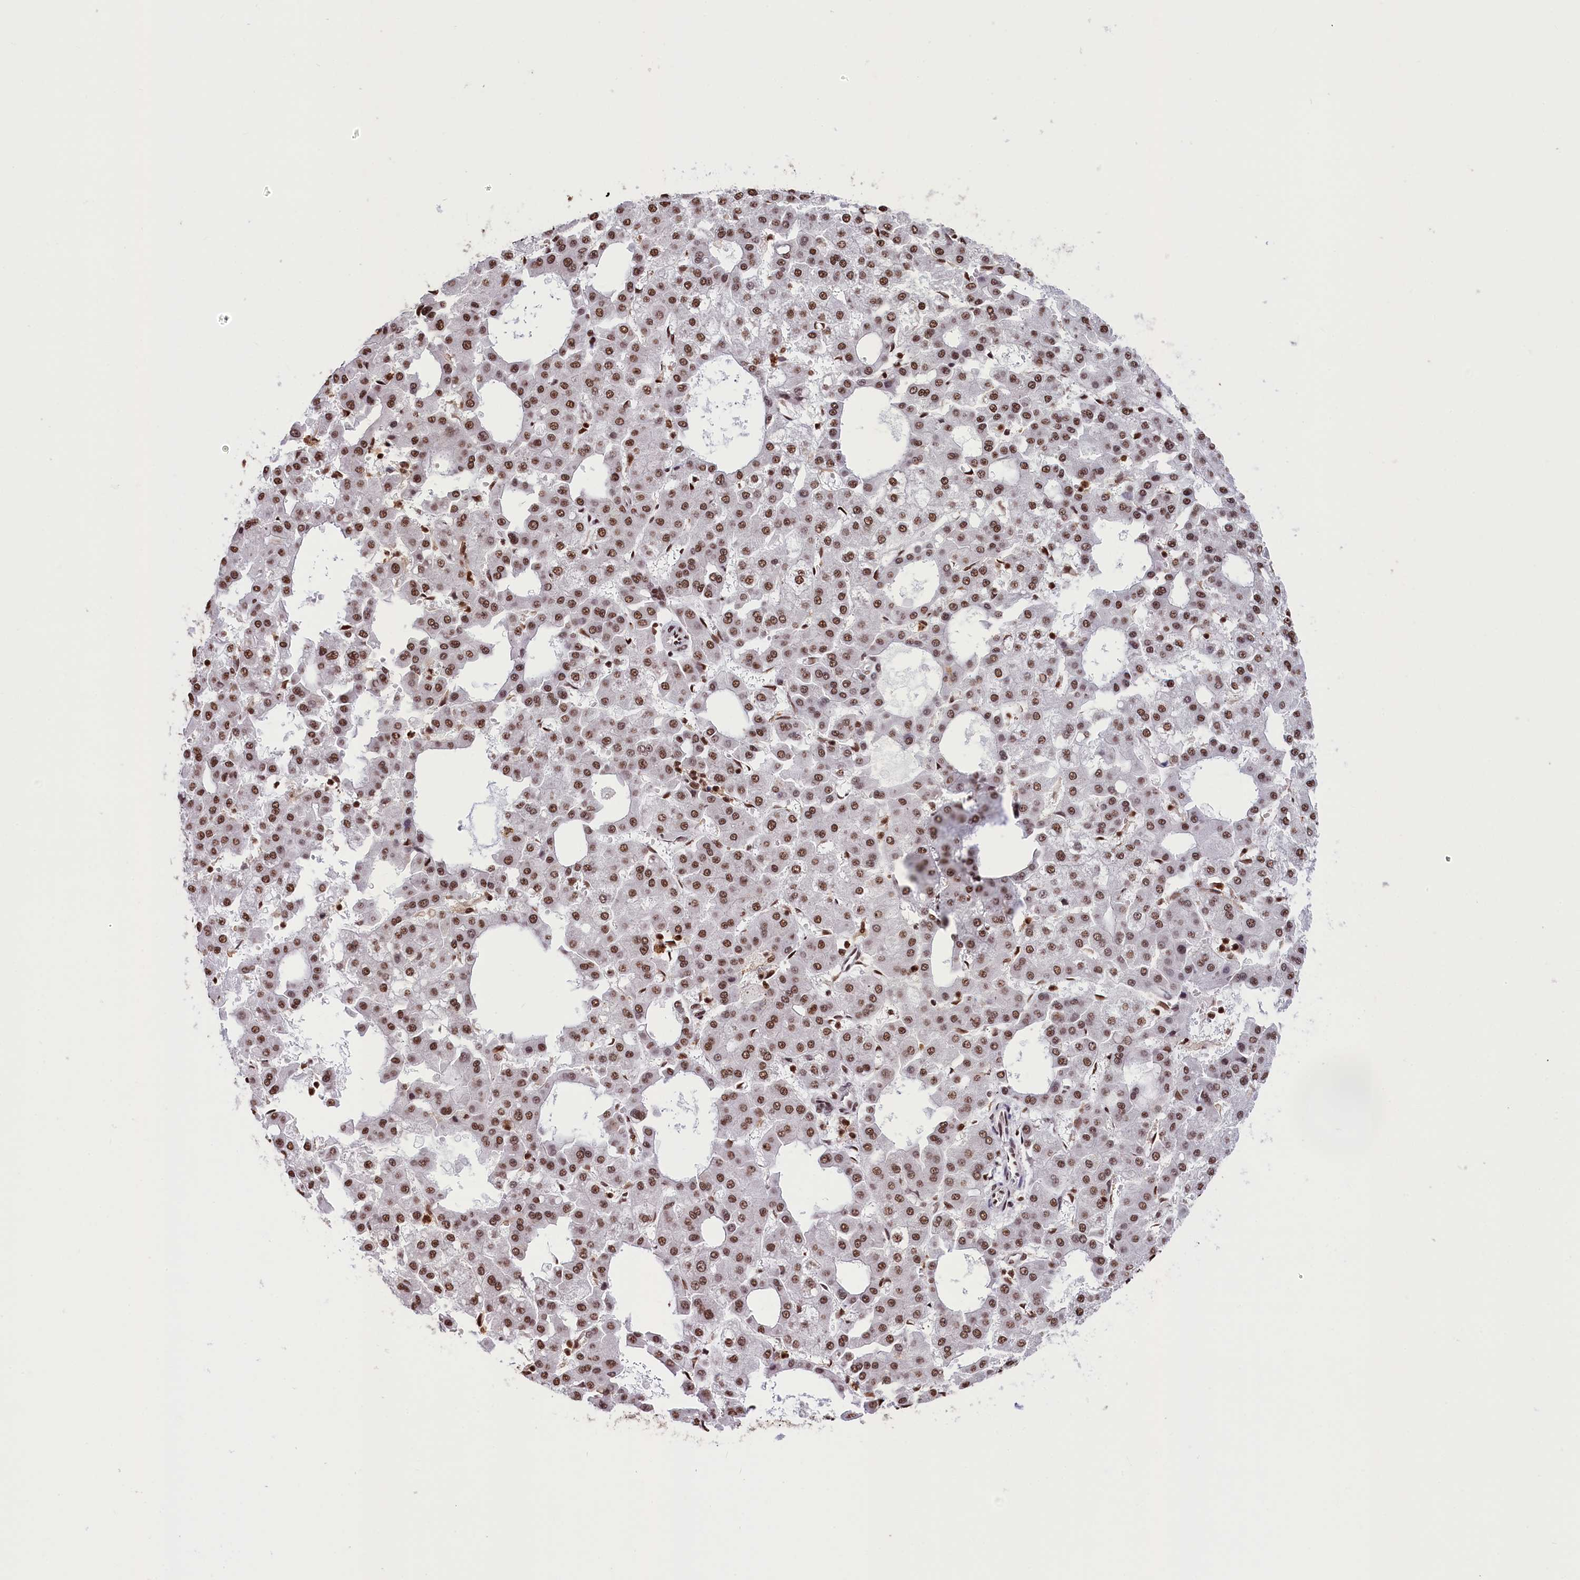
{"staining": {"intensity": "strong", "quantity": ">75%", "location": "nuclear"}, "tissue": "liver cancer", "cell_type": "Tumor cells", "image_type": "cancer", "snomed": [{"axis": "morphology", "description": "Carcinoma, Hepatocellular, NOS"}, {"axis": "topography", "description": "Liver"}], "caption": "Hepatocellular carcinoma (liver) stained for a protein (brown) shows strong nuclear positive positivity in approximately >75% of tumor cells.", "gene": "SNRPD2", "patient": {"sex": "male", "age": 47}}